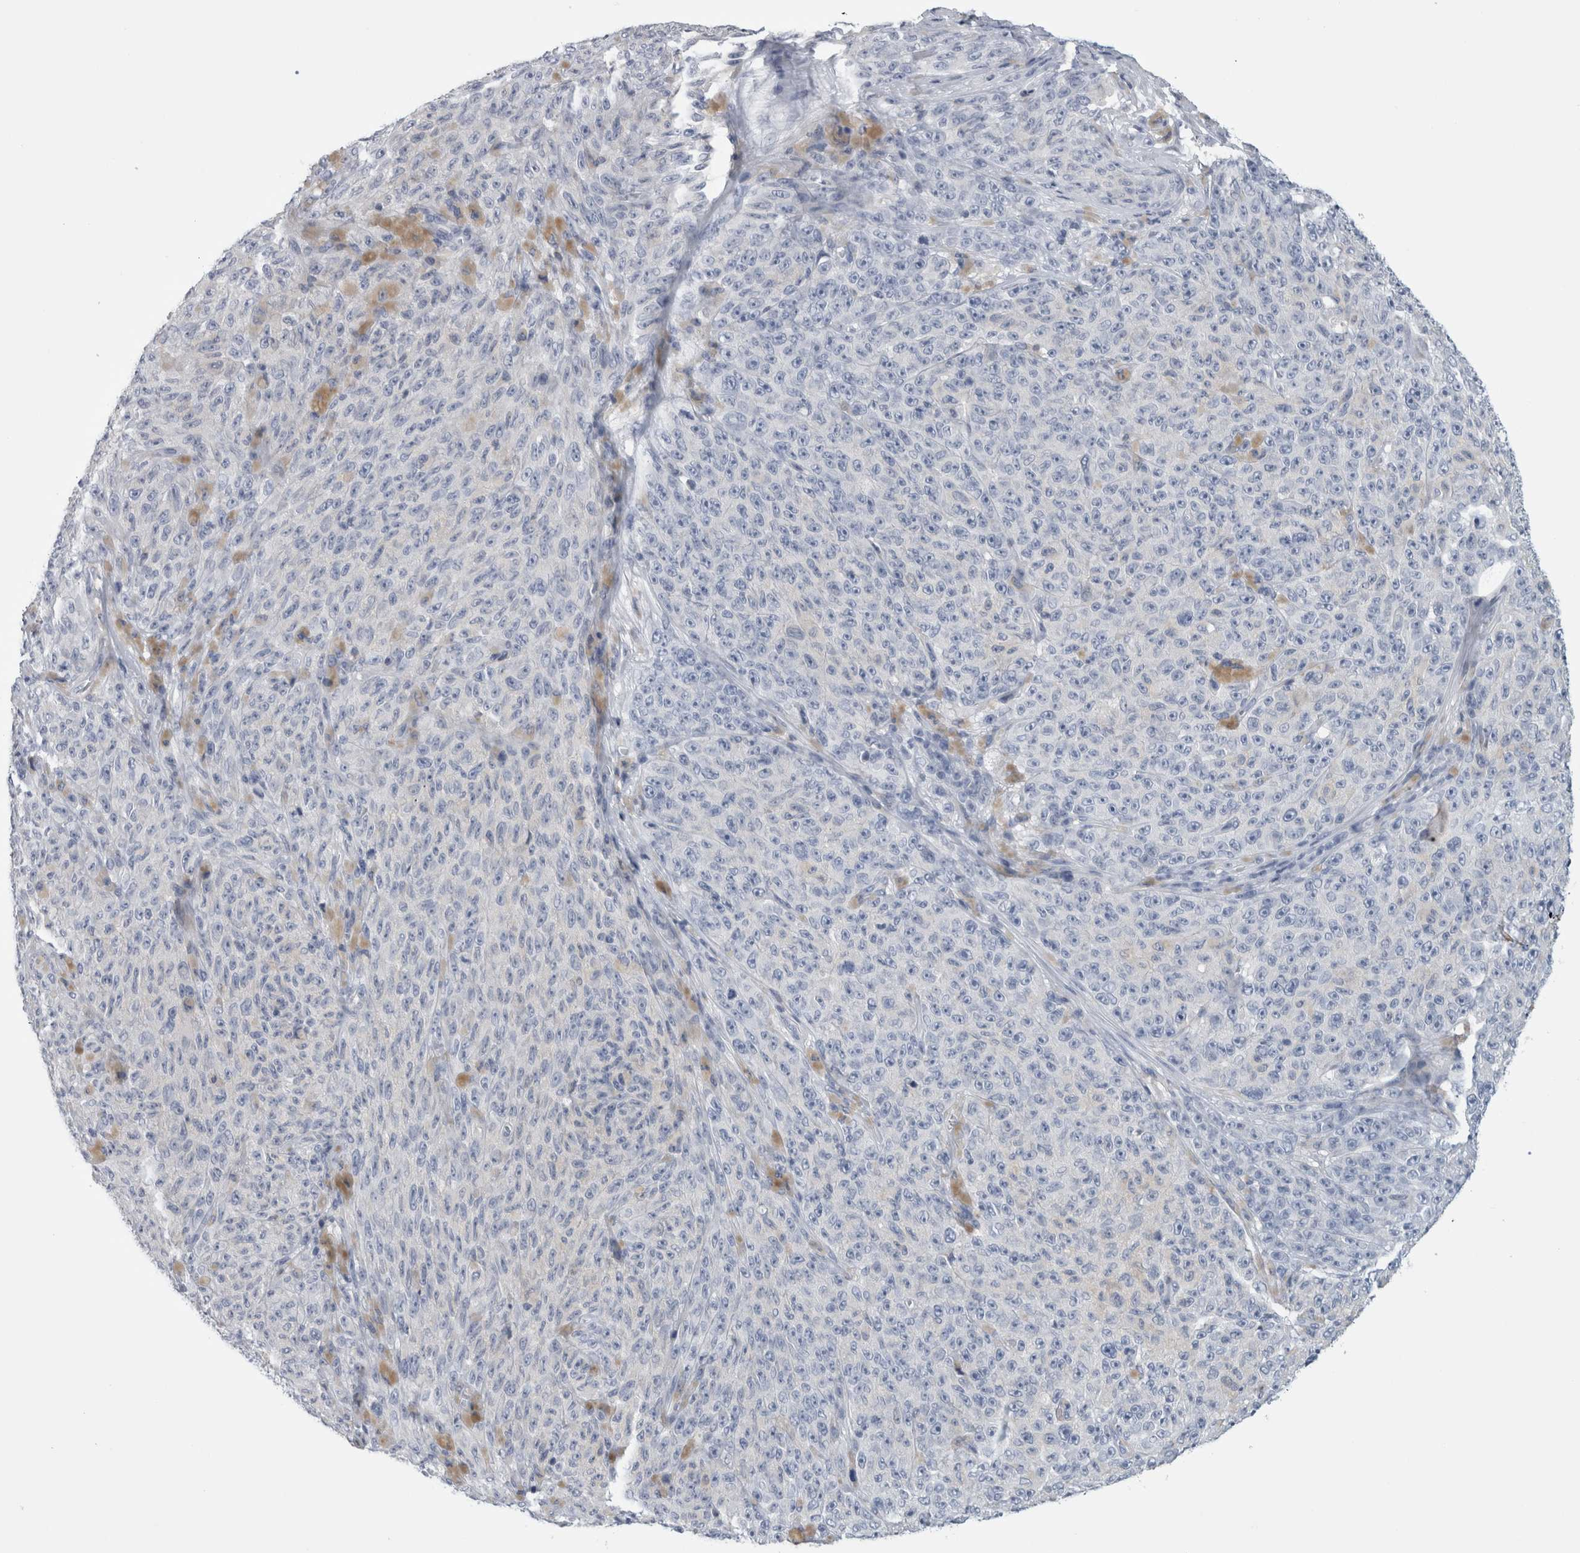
{"staining": {"intensity": "negative", "quantity": "none", "location": "none"}, "tissue": "melanoma", "cell_type": "Tumor cells", "image_type": "cancer", "snomed": [{"axis": "morphology", "description": "Malignant melanoma, NOS"}, {"axis": "topography", "description": "Skin"}], "caption": "Tumor cells are negative for brown protein staining in malignant melanoma.", "gene": "ANKFY1", "patient": {"sex": "female", "age": 82}}